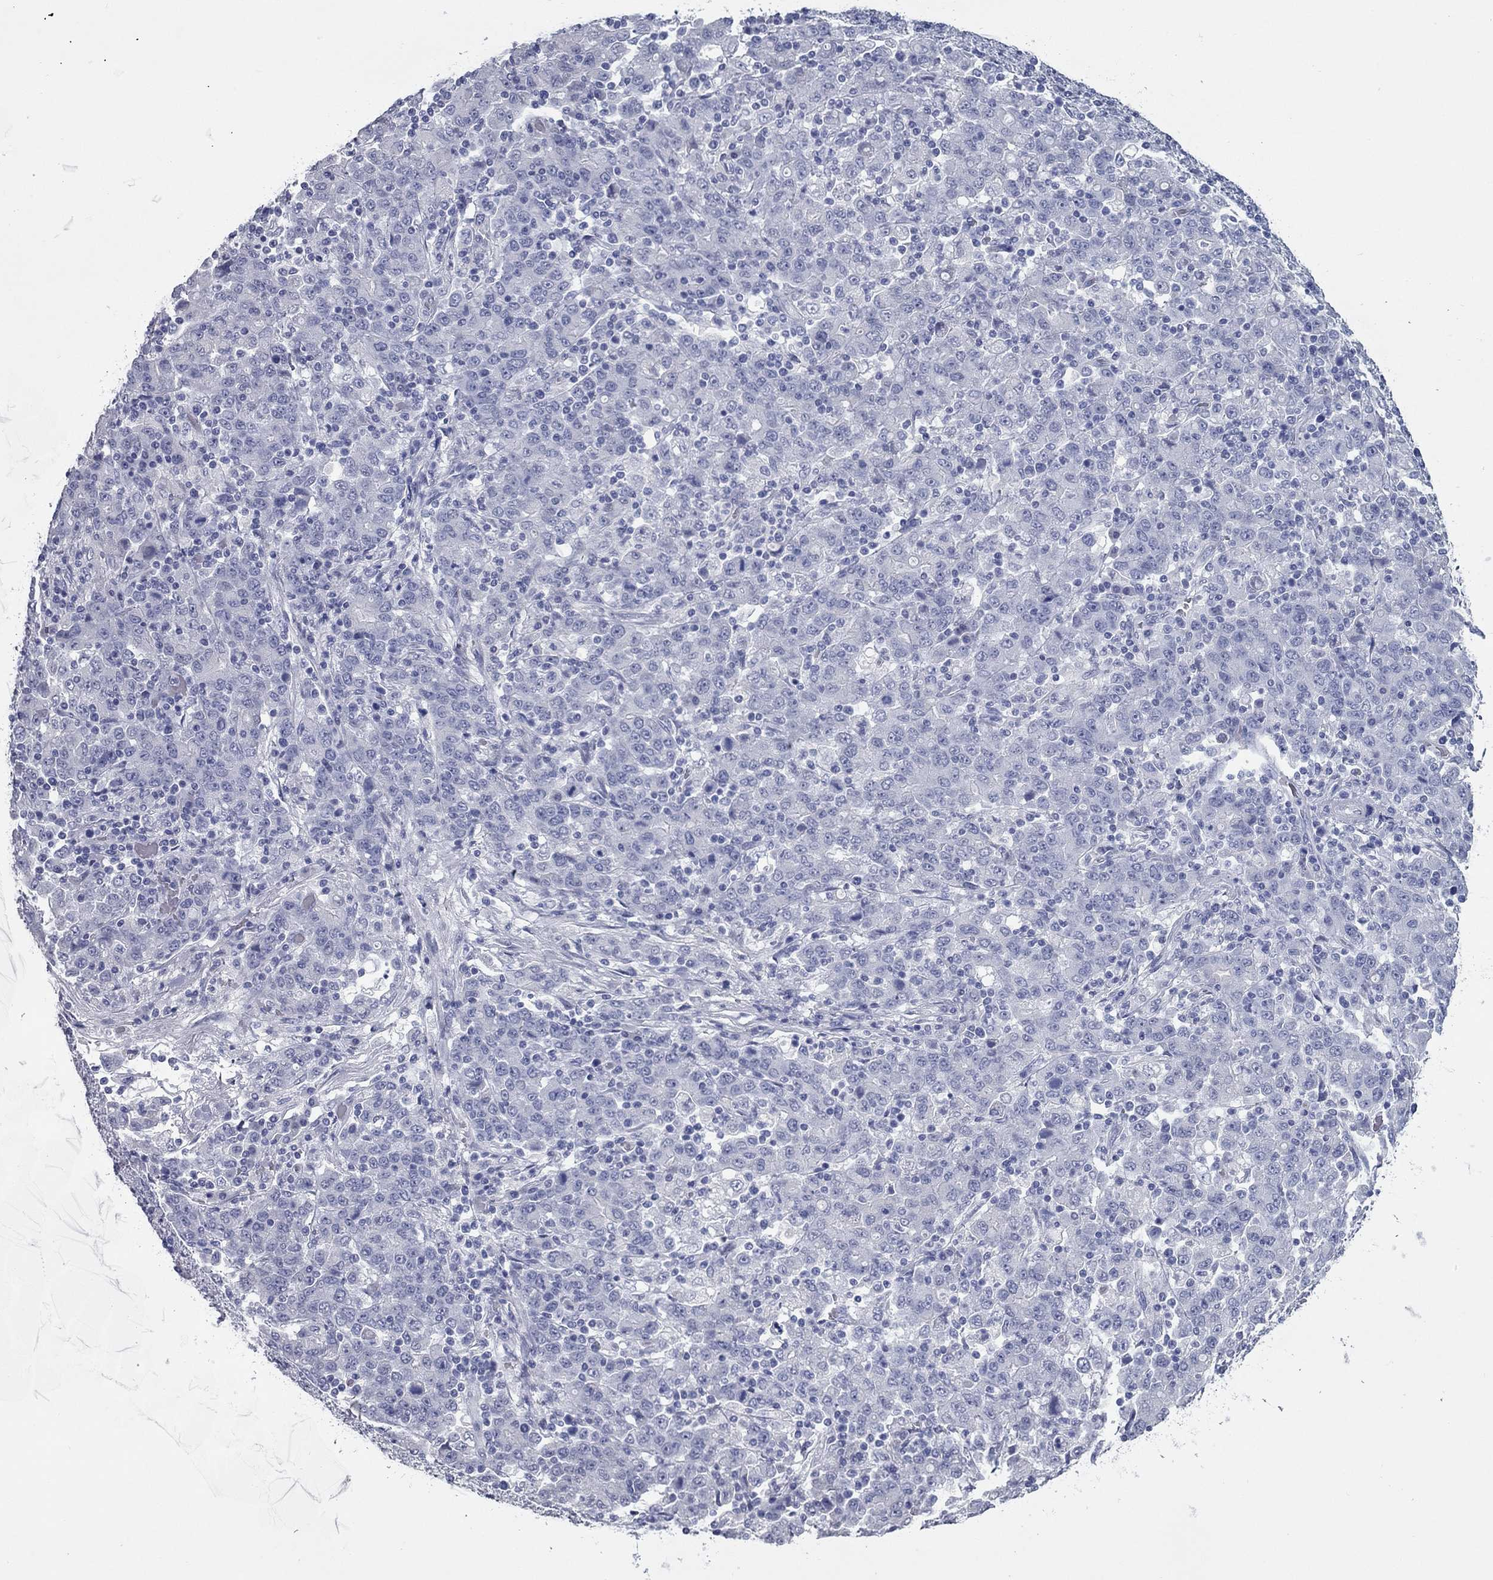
{"staining": {"intensity": "negative", "quantity": "none", "location": "none"}, "tissue": "stomach cancer", "cell_type": "Tumor cells", "image_type": "cancer", "snomed": [{"axis": "morphology", "description": "Adenocarcinoma, NOS"}, {"axis": "topography", "description": "Stomach, upper"}], "caption": "DAB immunohistochemical staining of adenocarcinoma (stomach) demonstrates no significant positivity in tumor cells.", "gene": "KIRREL2", "patient": {"sex": "male", "age": 69}}